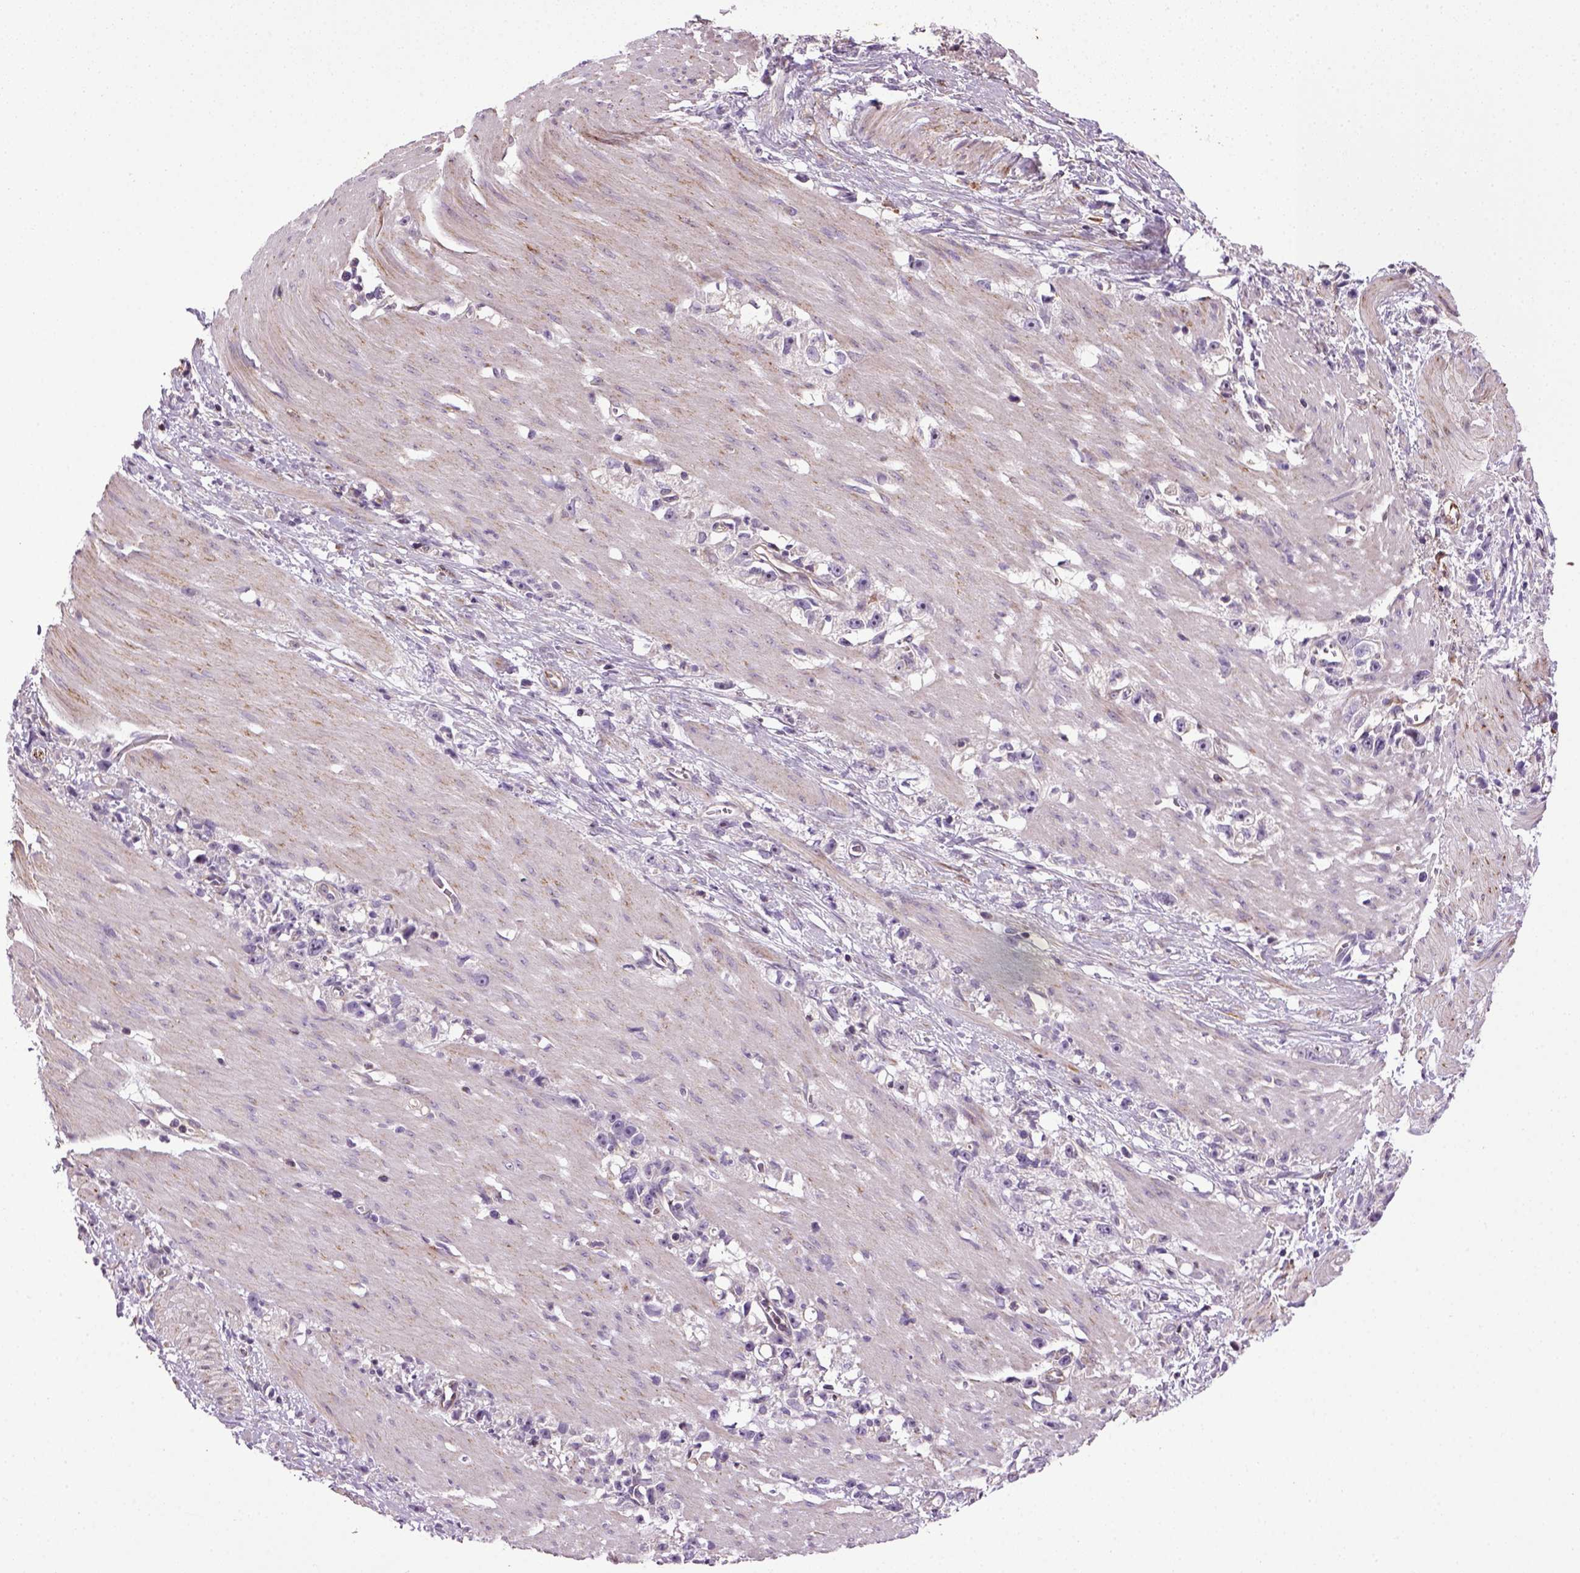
{"staining": {"intensity": "negative", "quantity": "none", "location": "none"}, "tissue": "stomach cancer", "cell_type": "Tumor cells", "image_type": "cancer", "snomed": [{"axis": "morphology", "description": "Adenocarcinoma, NOS"}, {"axis": "topography", "description": "Stomach"}], "caption": "The histopathology image reveals no significant expression in tumor cells of stomach adenocarcinoma. Nuclei are stained in blue.", "gene": "TPRG1", "patient": {"sex": "female", "age": 59}}